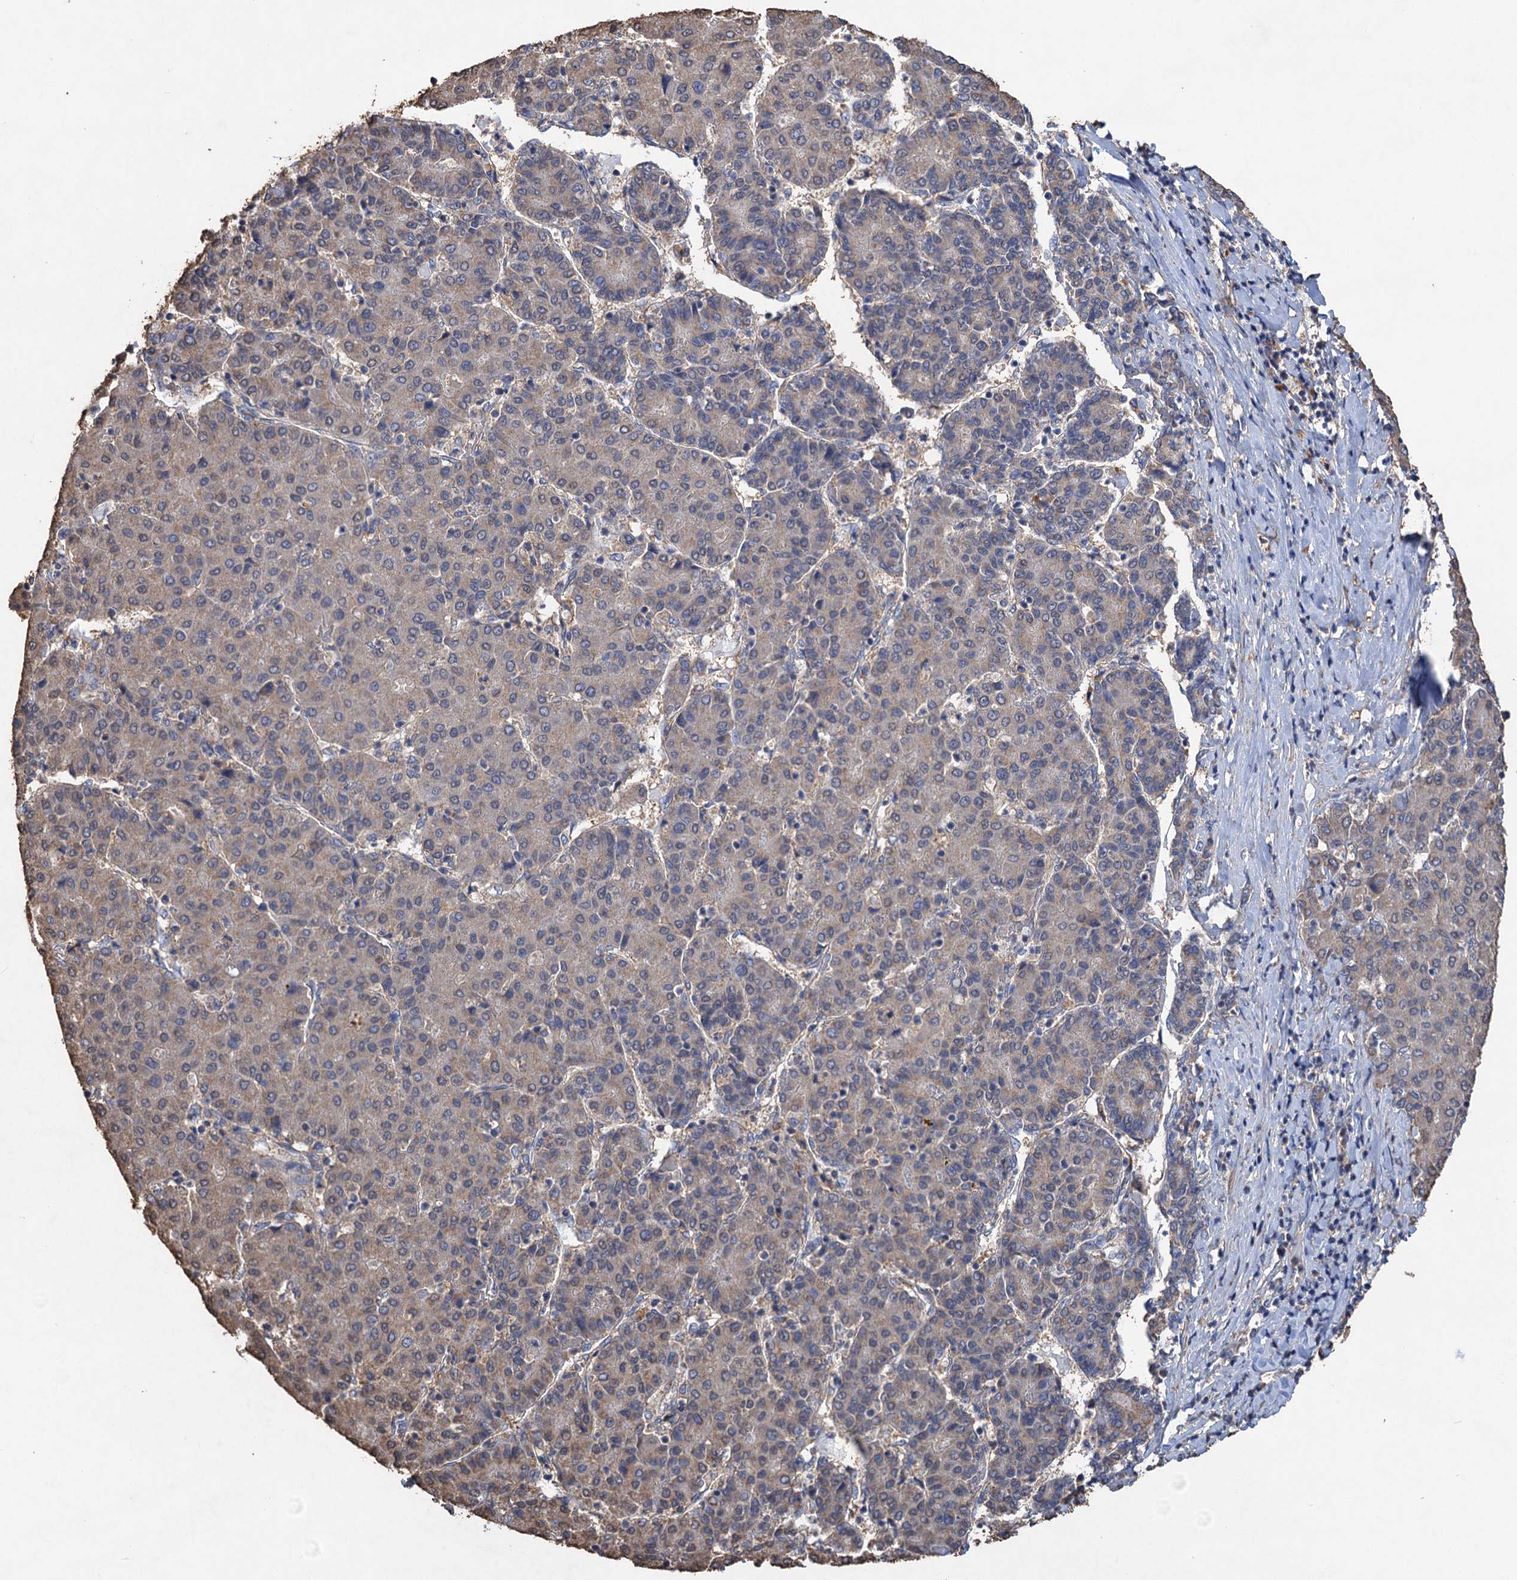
{"staining": {"intensity": "weak", "quantity": "<25%", "location": "cytoplasmic/membranous"}, "tissue": "liver cancer", "cell_type": "Tumor cells", "image_type": "cancer", "snomed": [{"axis": "morphology", "description": "Carcinoma, Hepatocellular, NOS"}, {"axis": "topography", "description": "Liver"}], "caption": "Protein analysis of liver cancer exhibits no significant positivity in tumor cells.", "gene": "SCUBE3", "patient": {"sex": "male", "age": 65}}